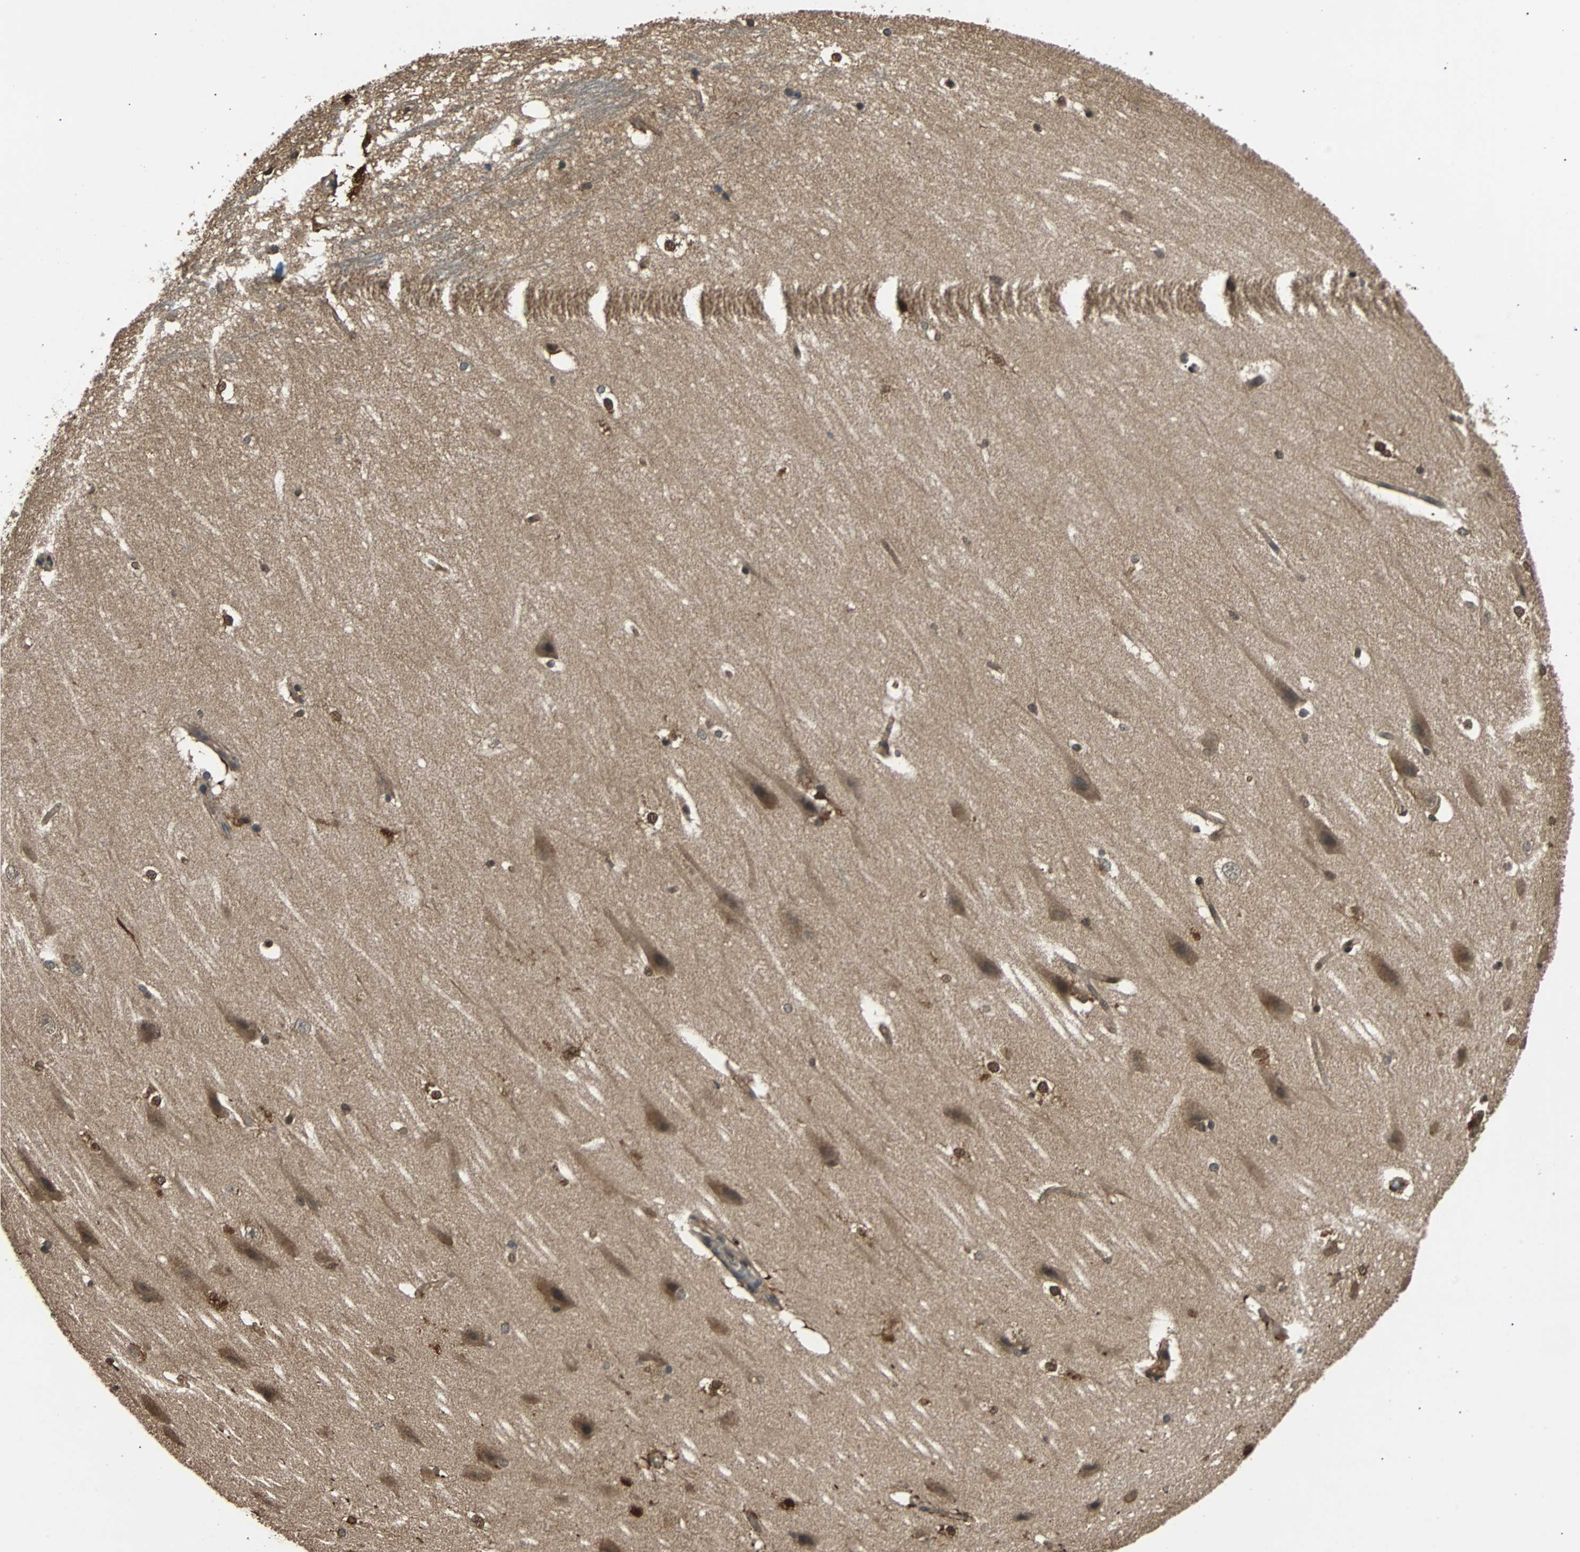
{"staining": {"intensity": "moderate", "quantity": ">75%", "location": "cytoplasmic/membranous,nuclear"}, "tissue": "hippocampus", "cell_type": "Glial cells", "image_type": "normal", "snomed": [{"axis": "morphology", "description": "Normal tissue, NOS"}, {"axis": "topography", "description": "Hippocampus"}], "caption": "Immunohistochemistry image of benign hippocampus stained for a protein (brown), which displays medium levels of moderate cytoplasmic/membranous,nuclear positivity in approximately >75% of glial cells.", "gene": "PRDX6", "patient": {"sex": "female", "age": 19}}